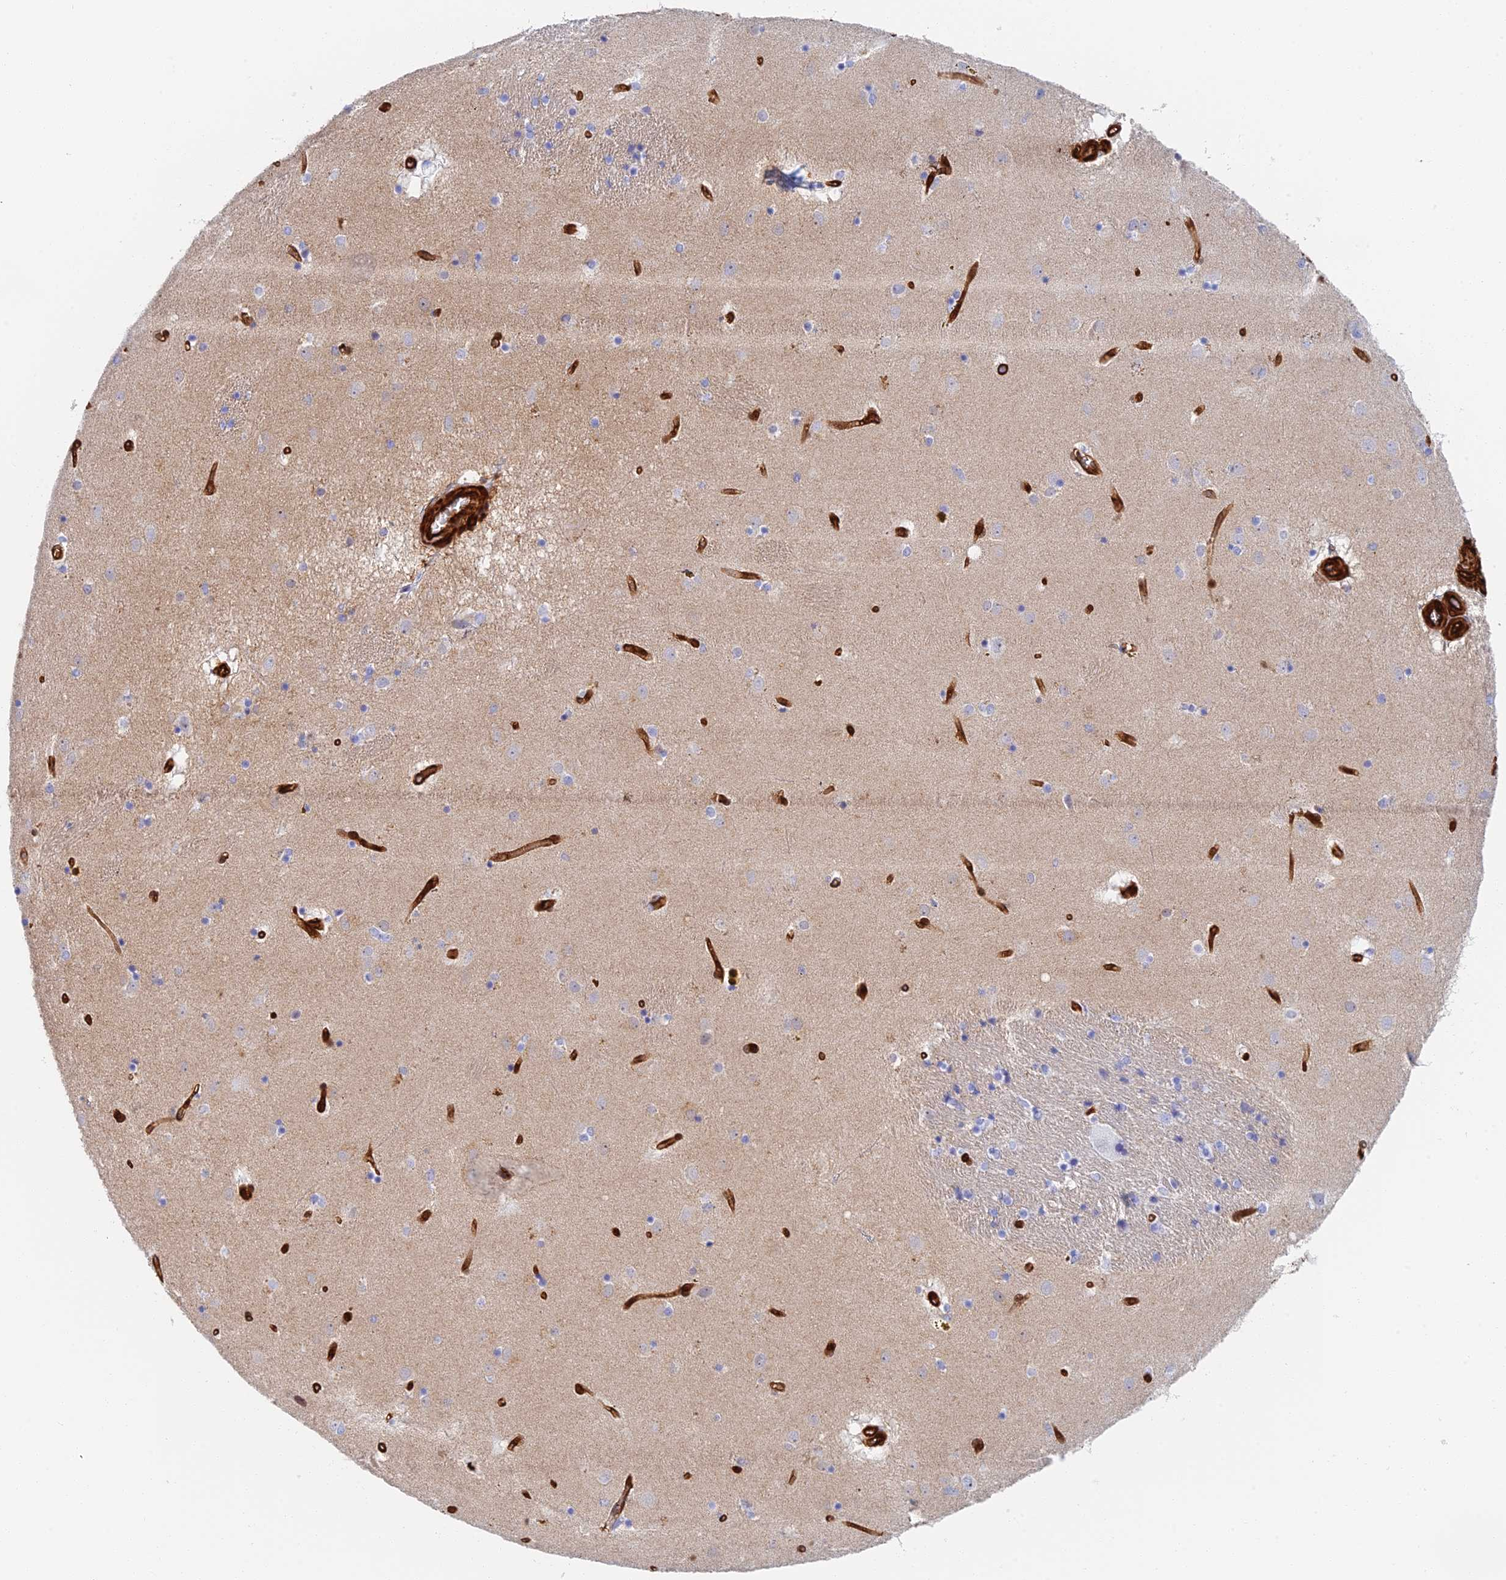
{"staining": {"intensity": "negative", "quantity": "none", "location": "none"}, "tissue": "caudate", "cell_type": "Glial cells", "image_type": "normal", "snomed": [{"axis": "morphology", "description": "Normal tissue, NOS"}, {"axis": "topography", "description": "Lateral ventricle wall"}], "caption": "IHC of unremarkable caudate displays no staining in glial cells.", "gene": "CRIP2", "patient": {"sex": "male", "age": 70}}